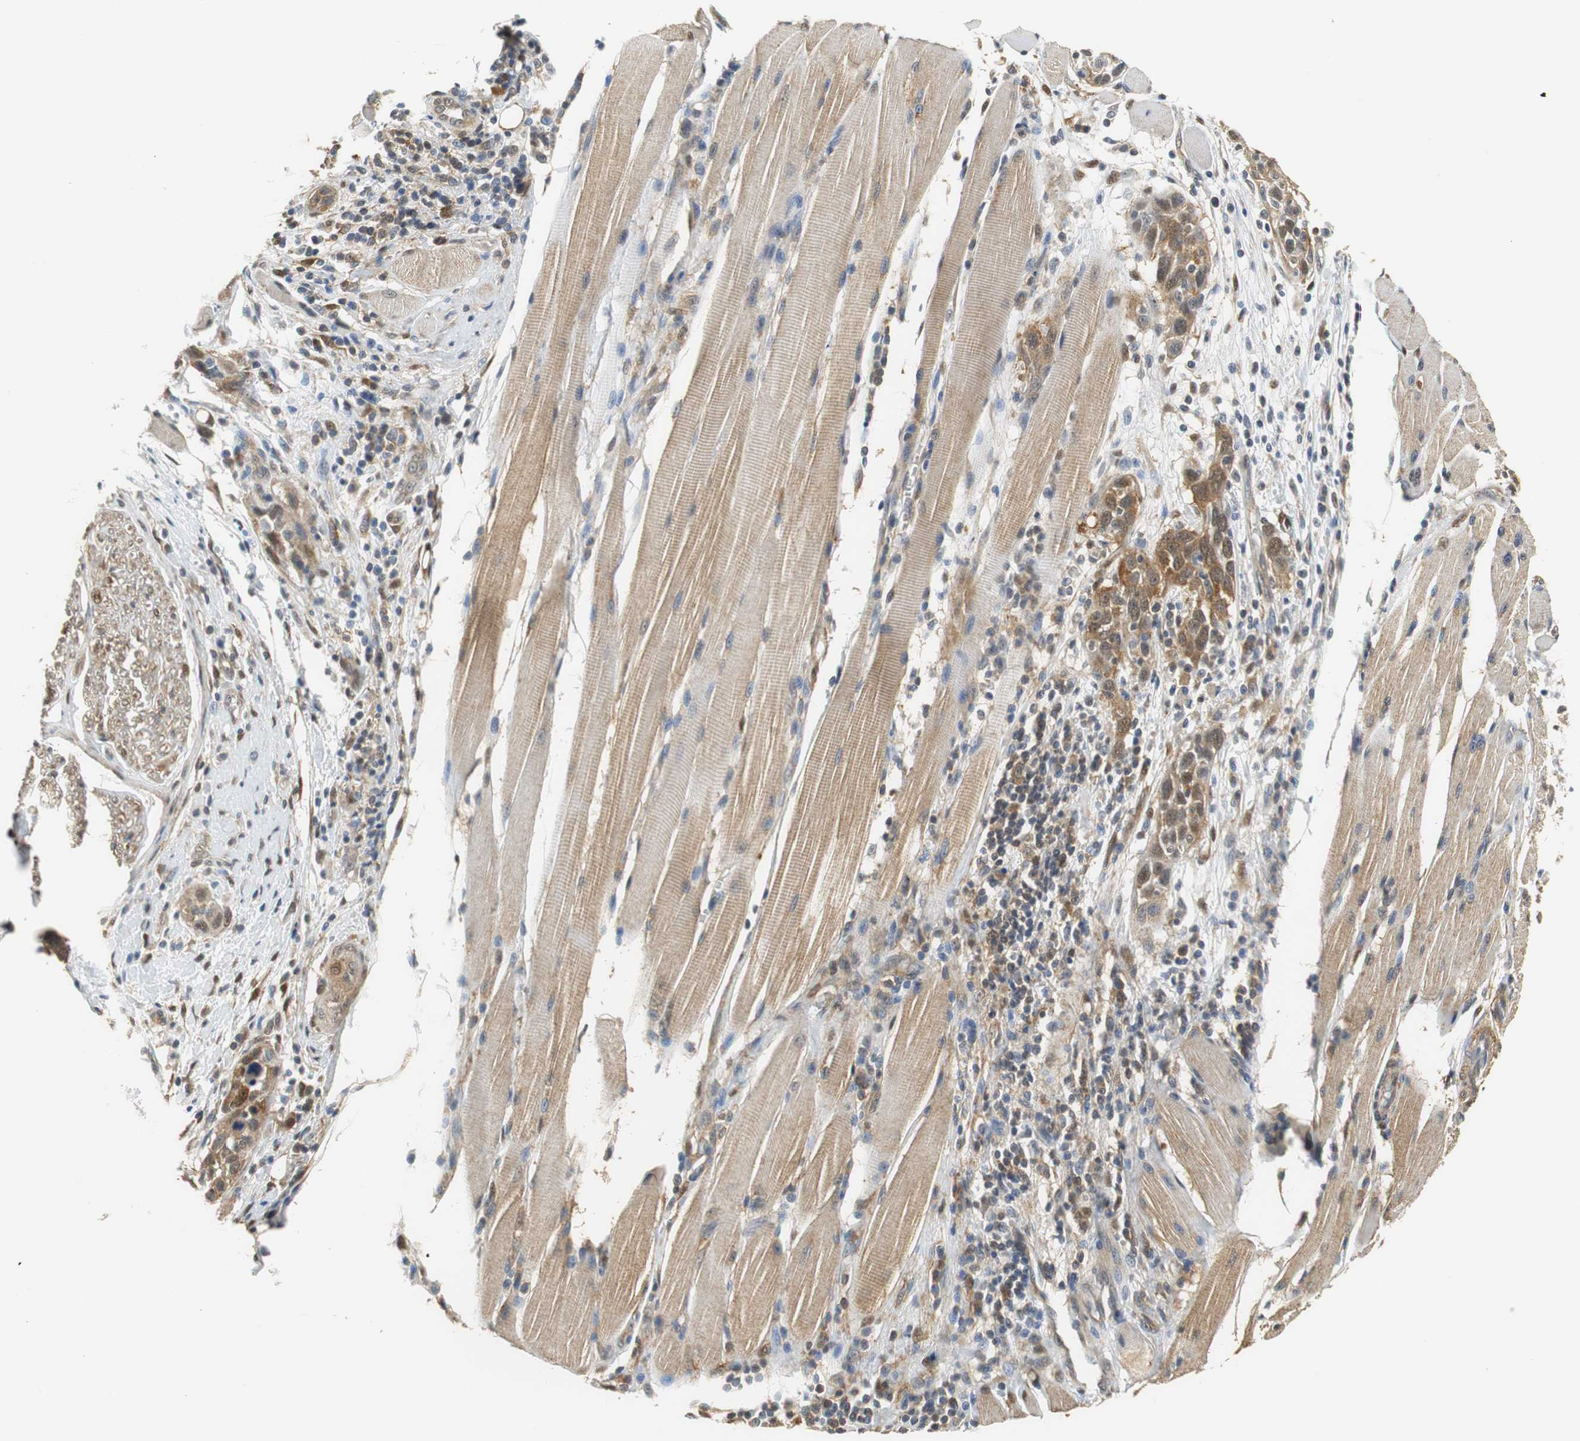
{"staining": {"intensity": "moderate", "quantity": ">75%", "location": "cytoplasmic/membranous,nuclear"}, "tissue": "head and neck cancer", "cell_type": "Tumor cells", "image_type": "cancer", "snomed": [{"axis": "morphology", "description": "Normal tissue, NOS"}, {"axis": "morphology", "description": "Squamous cell carcinoma, NOS"}, {"axis": "topography", "description": "Oral tissue"}, {"axis": "topography", "description": "Head-Neck"}], "caption": "Protein staining of head and neck squamous cell carcinoma tissue demonstrates moderate cytoplasmic/membranous and nuclear positivity in about >75% of tumor cells. (DAB (3,3'-diaminobenzidine) IHC with brightfield microscopy, high magnification).", "gene": "UBQLN2", "patient": {"sex": "female", "age": 50}}